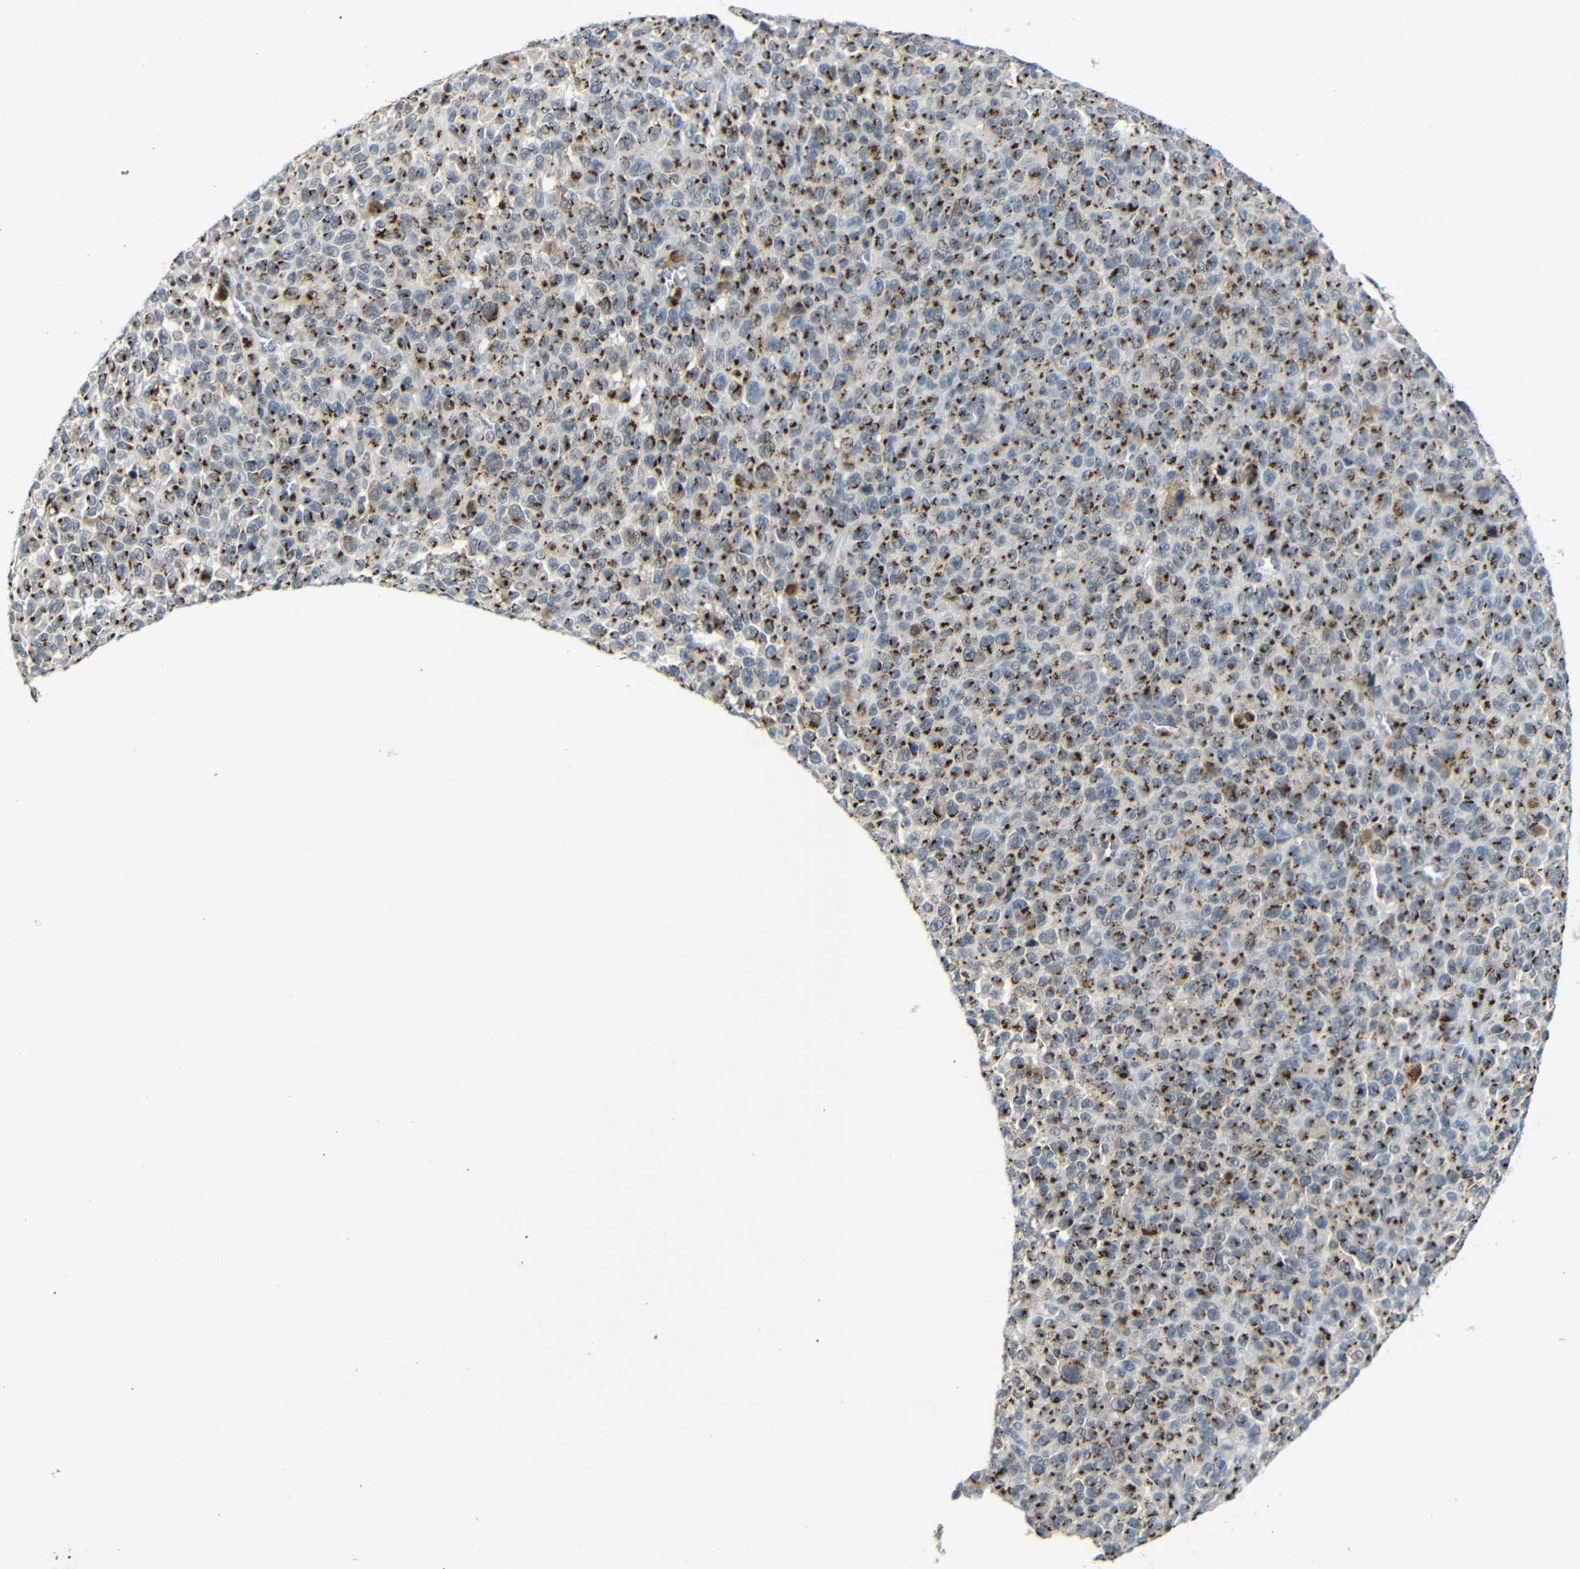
{"staining": {"intensity": "strong", "quantity": ">75%", "location": "cytoplasmic/membranous"}, "tissue": "melanoma", "cell_type": "Tumor cells", "image_type": "cancer", "snomed": [{"axis": "morphology", "description": "Malignant melanoma, NOS"}, {"axis": "topography", "description": "Skin"}], "caption": "Malignant melanoma tissue exhibits strong cytoplasmic/membranous positivity in about >75% of tumor cells, visualized by immunohistochemistry. (DAB (3,3'-diaminobenzidine) IHC with brightfield microscopy, high magnification).", "gene": "TGOLN2", "patient": {"sex": "female", "age": 82}}